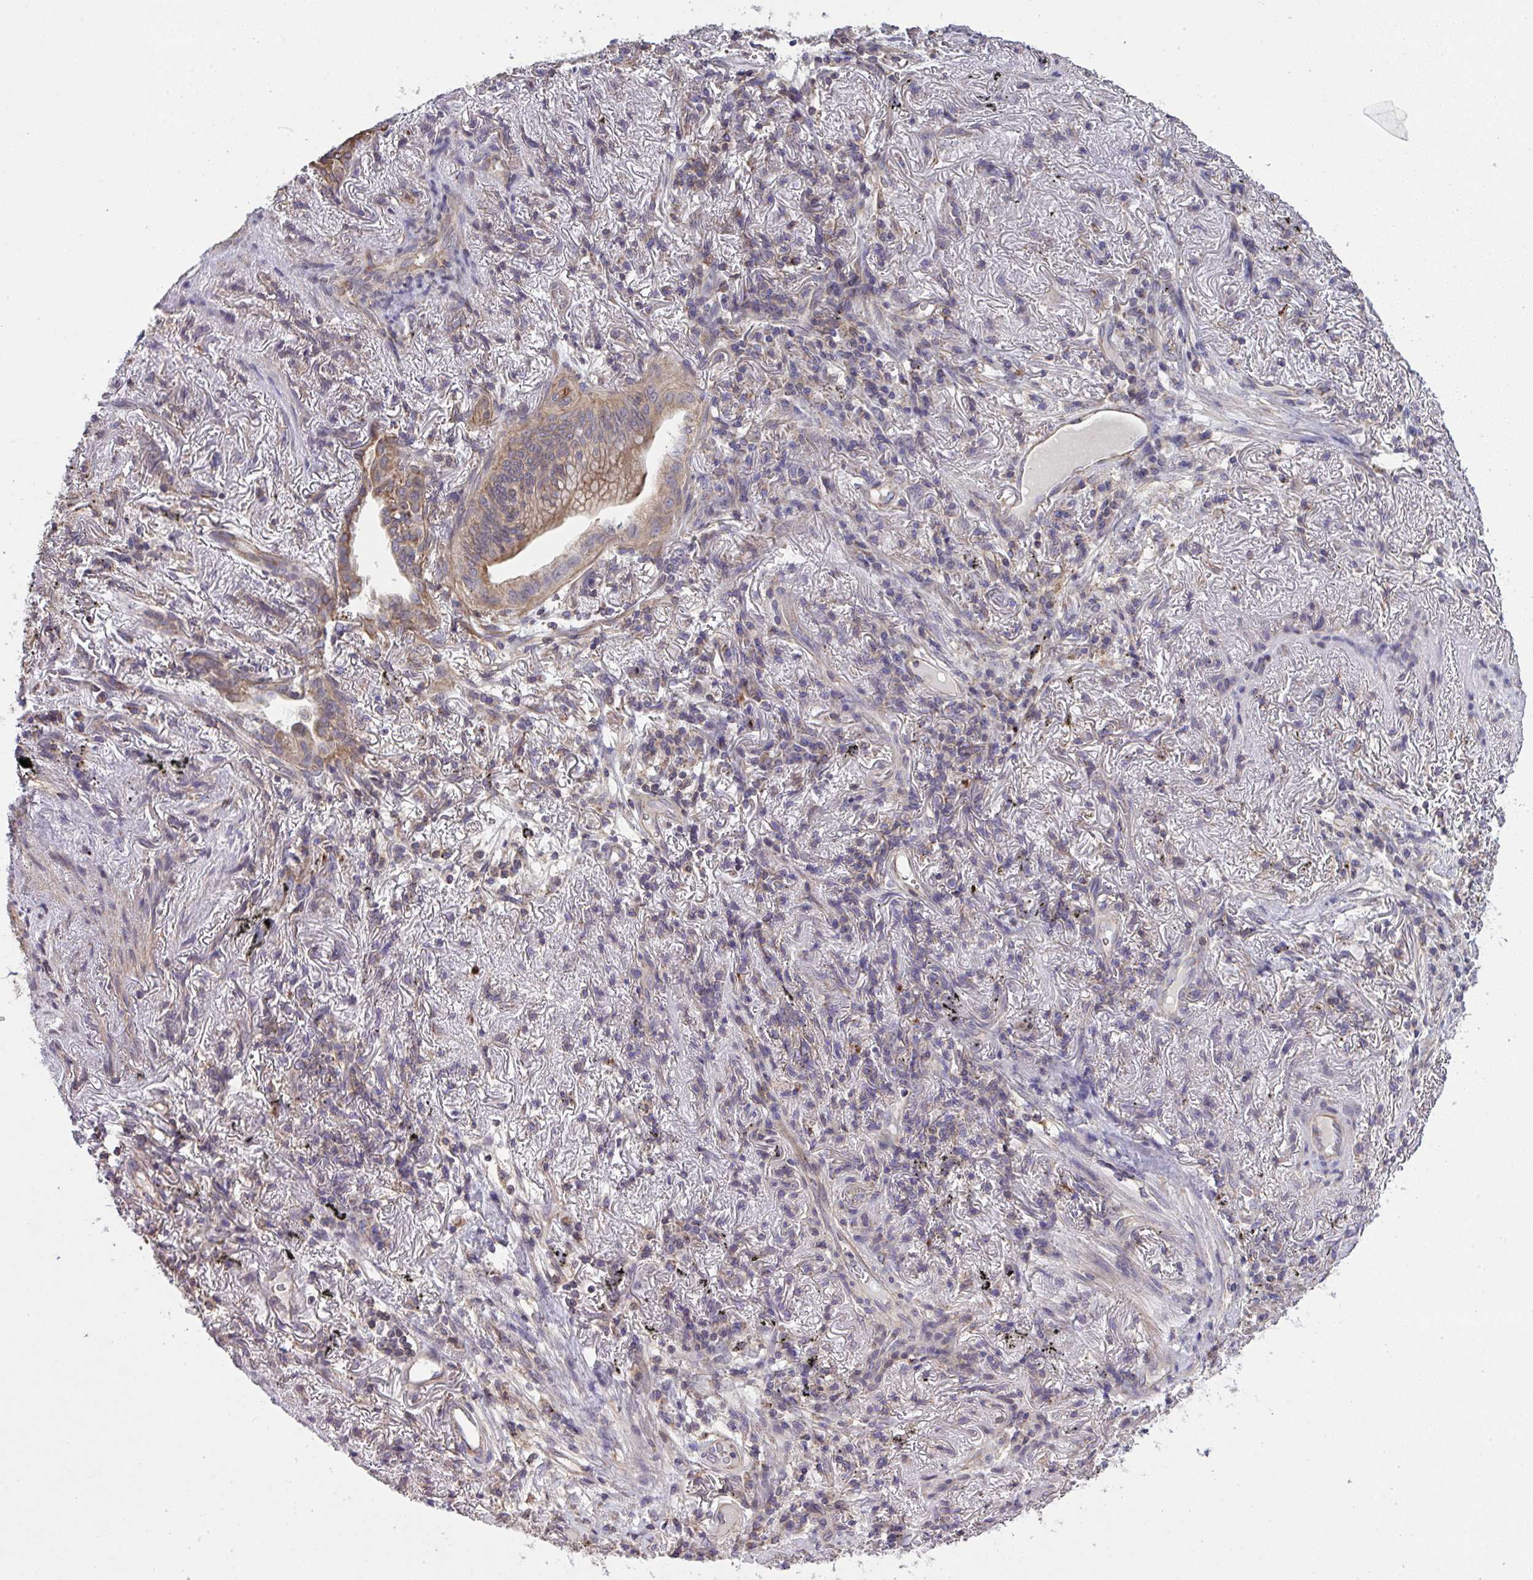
{"staining": {"intensity": "weak", "quantity": "25%-75%", "location": "cytoplasmic/membranous"}, "tissue": "lung cancer", "cell_type": "Tumor cells", "image_type": "cancer", "snomed": [{"axis": "morphology", "description": "Adenocarcinoma, NOS"}, {"axis": "topography", "description": "Lung"}], "caption": "Immunohistochemistry photomicrograph of adenocarcinoma (lung) stained for a protein (brown), which exhibits low levels of weak cytoplasmic/membranous positivity in approximately 25%-75% of tumor cells.", "gene": "PPM1H", "patient": {"sex": "male", "age": 77}}